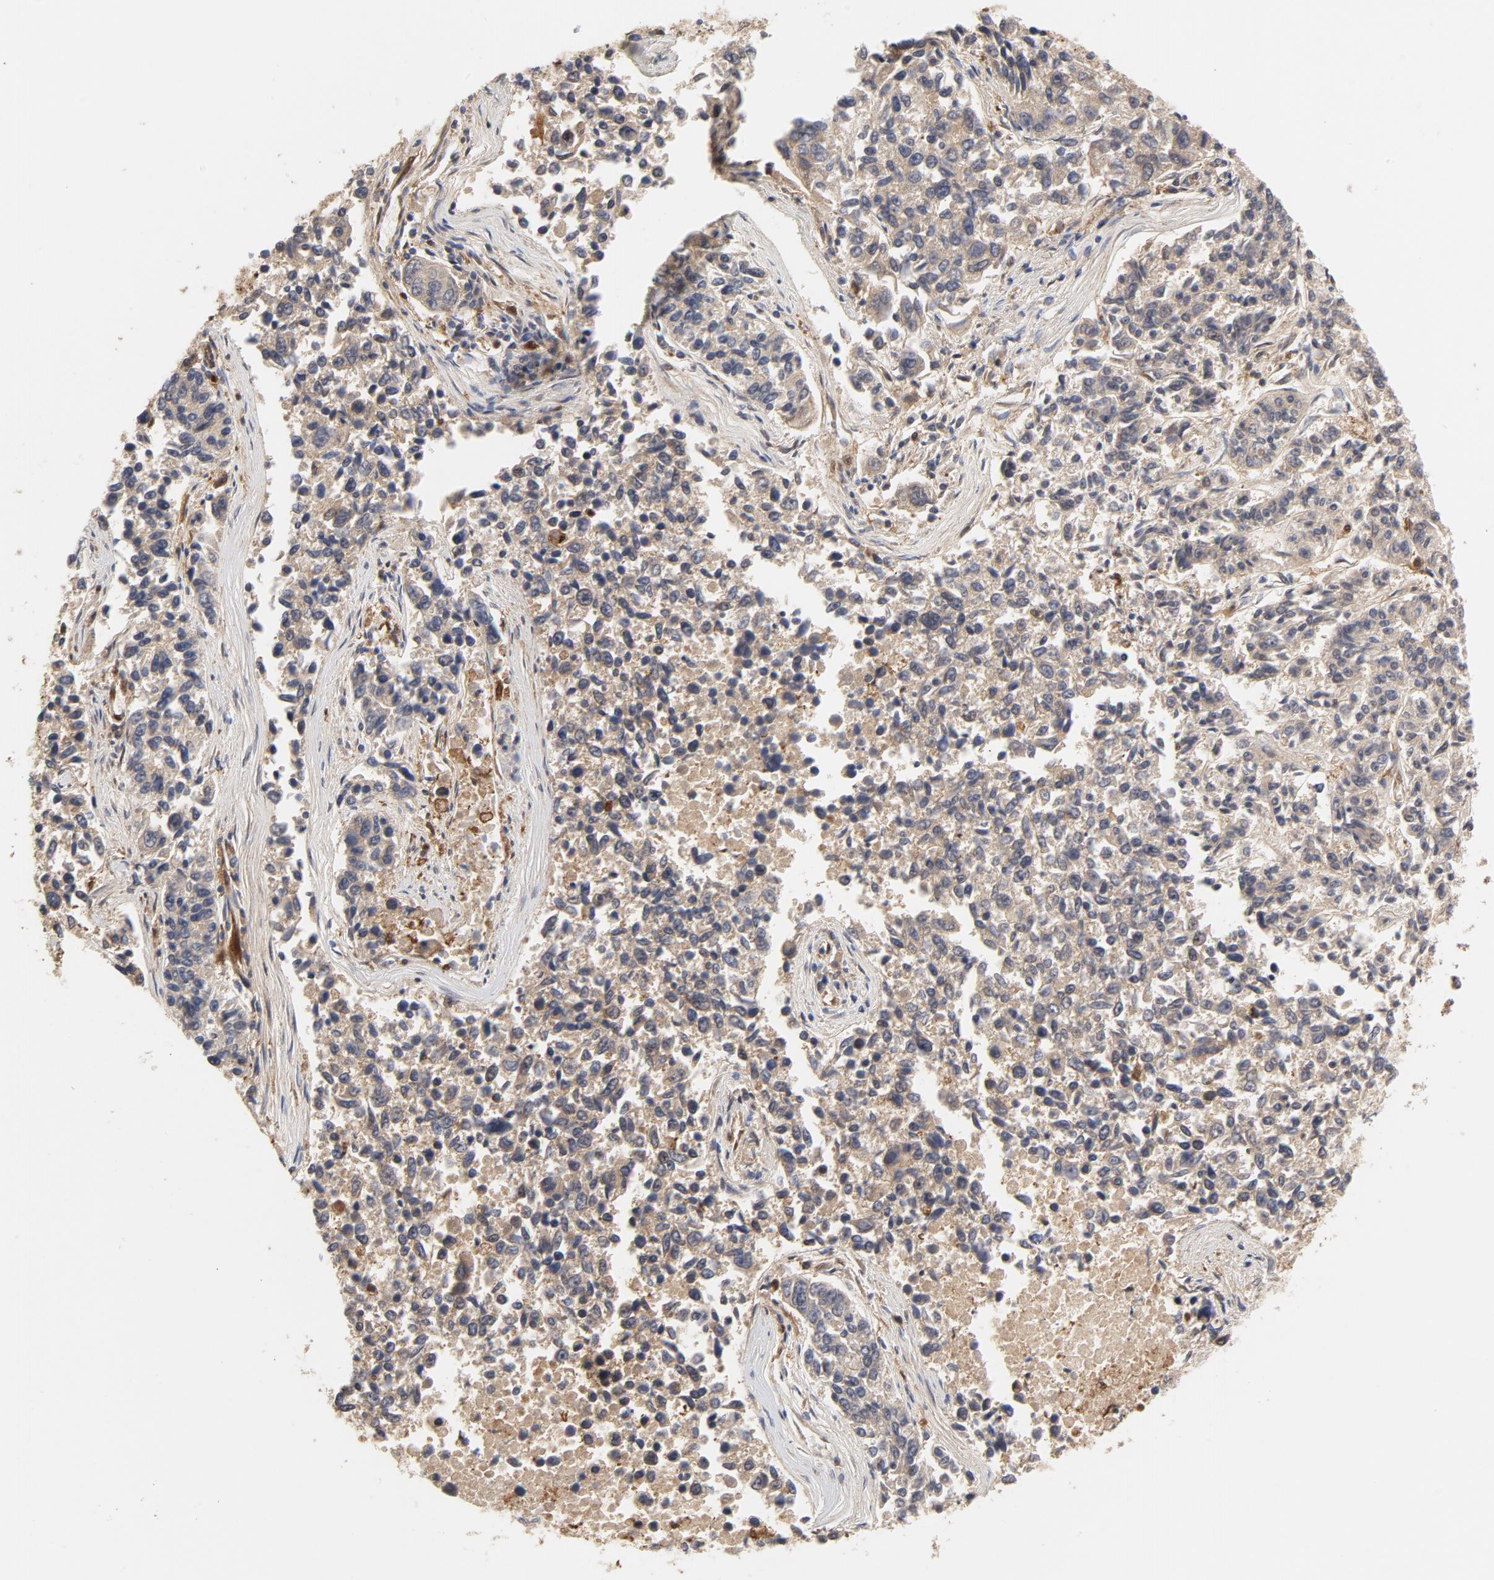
{"staining": {"intensity": "moderate", "quantity": ">75%", "location": "cytoplasmic/membranous"}, "tissue": "lung cancer", "cell_type": "Tumor cells", "image_type": "cancer", "snomed": [{"axis": "morphology", "description": "Adenocarcinoma, NOS"}, {"axis": "topography", "description": "Lung"}], "caption": "Brown immunohistochemical staining in human adenocarcinoma (lung) shows moderate cytoplasmic/membranous positivity in about >75% of tumor cells. (brown staining indicates protein expression, while blue staining denotes nuclei).", "gene": "RAPGEF4", "patient": {"sex": "male", "age": 84}}